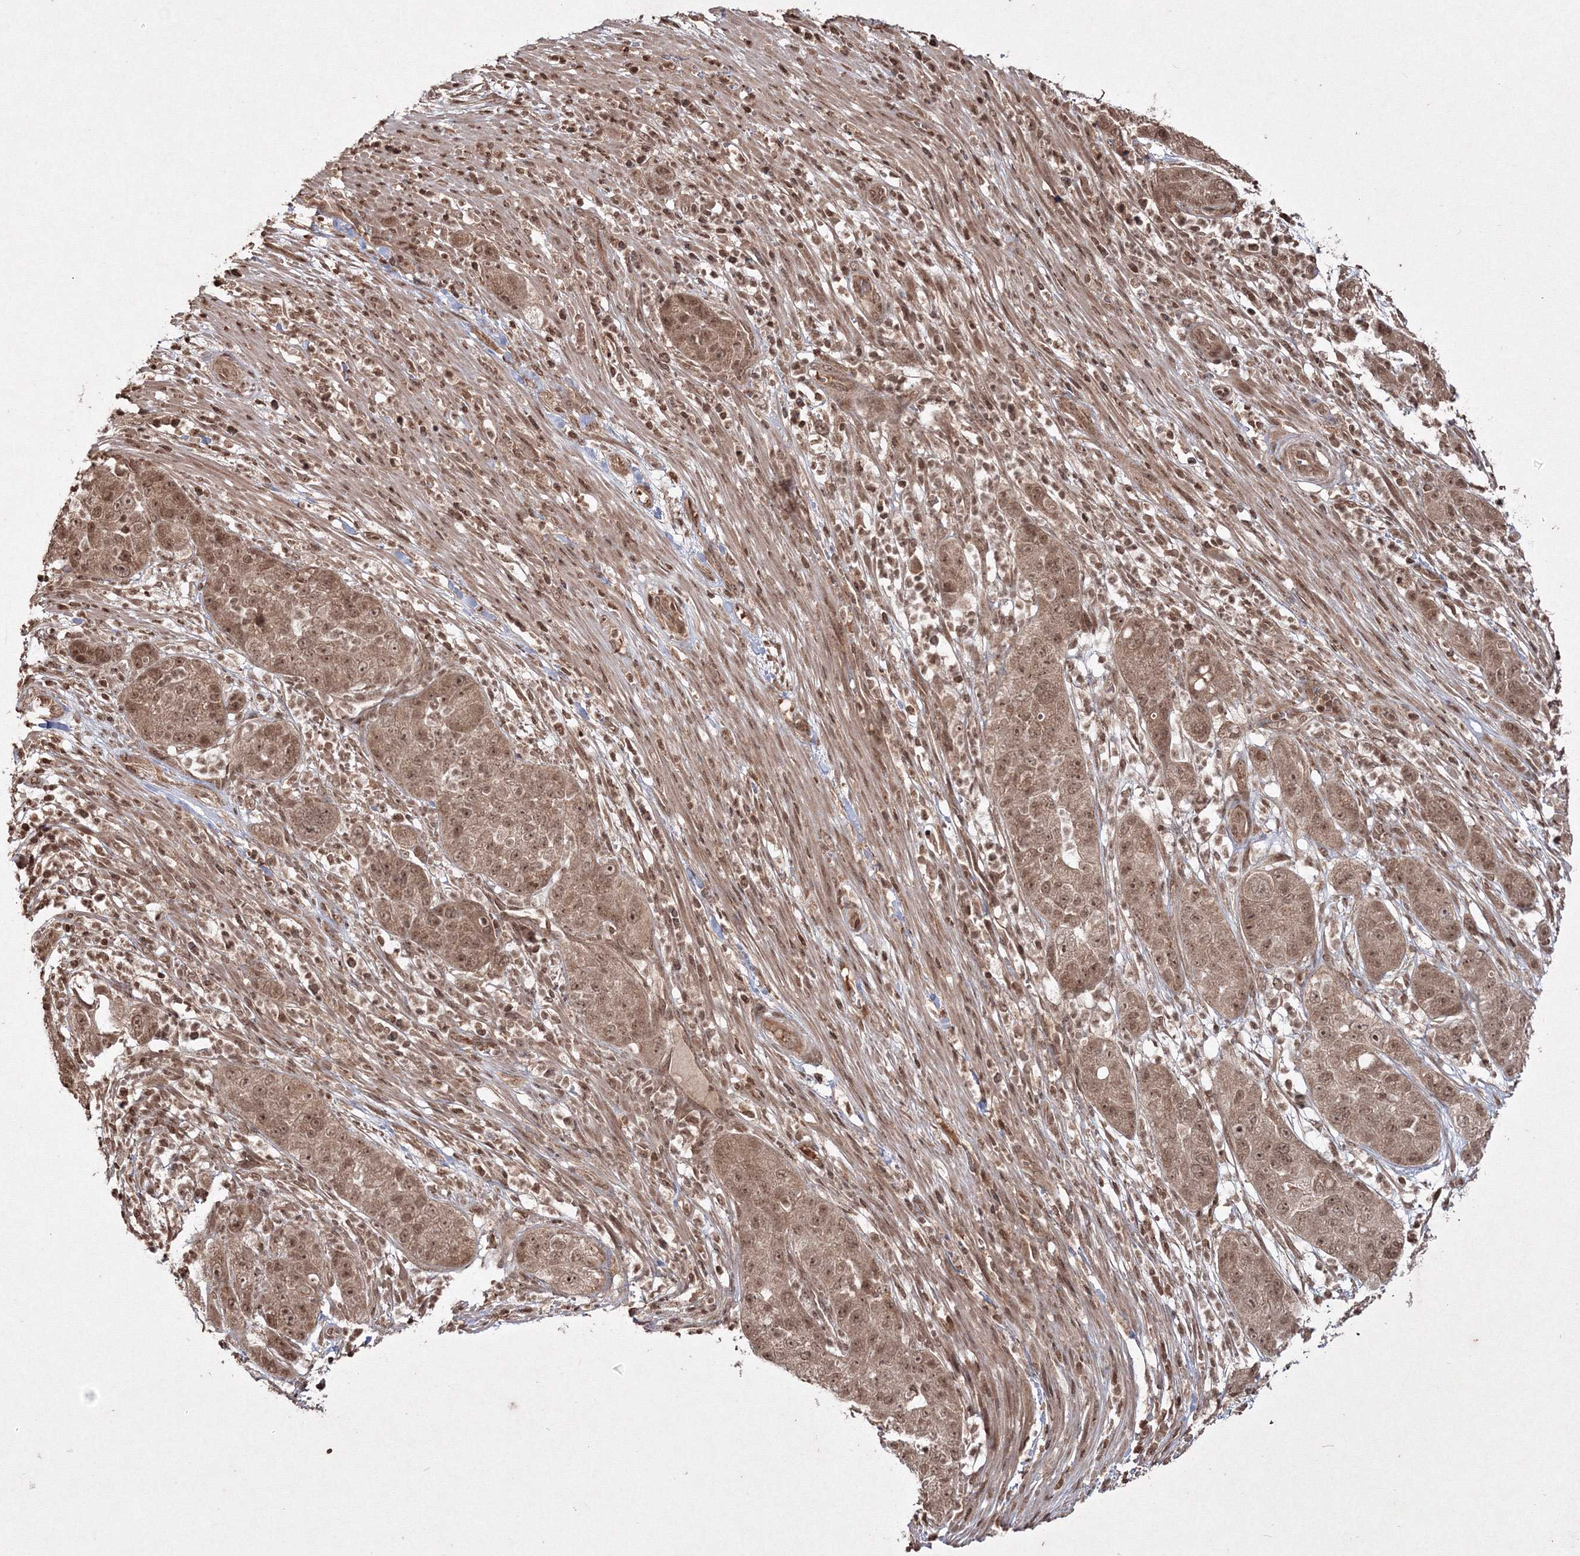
{"staining": {"intensity": "moderate", "quantity": ">75%", "location": "cytoplasmic/membranous,nuclear"}, "tissue": "pancreatic cancer", "cell_type": "Tumor cells", "image_type": "cancer", "snomed": [{"axis": "morphology", "description": "Adenocarcinoma, NOS"}, {"axis": "topography", "description": "Pancreas"}], "caption": "A brown stain highlights moderate cytoplasmic/membranous and nuclear expression of a protein in pancreatic cancer (adenocarcinoma) tumor cells.", "gene": "PEX13", "patient": {"sex": "female", "age": 78}}